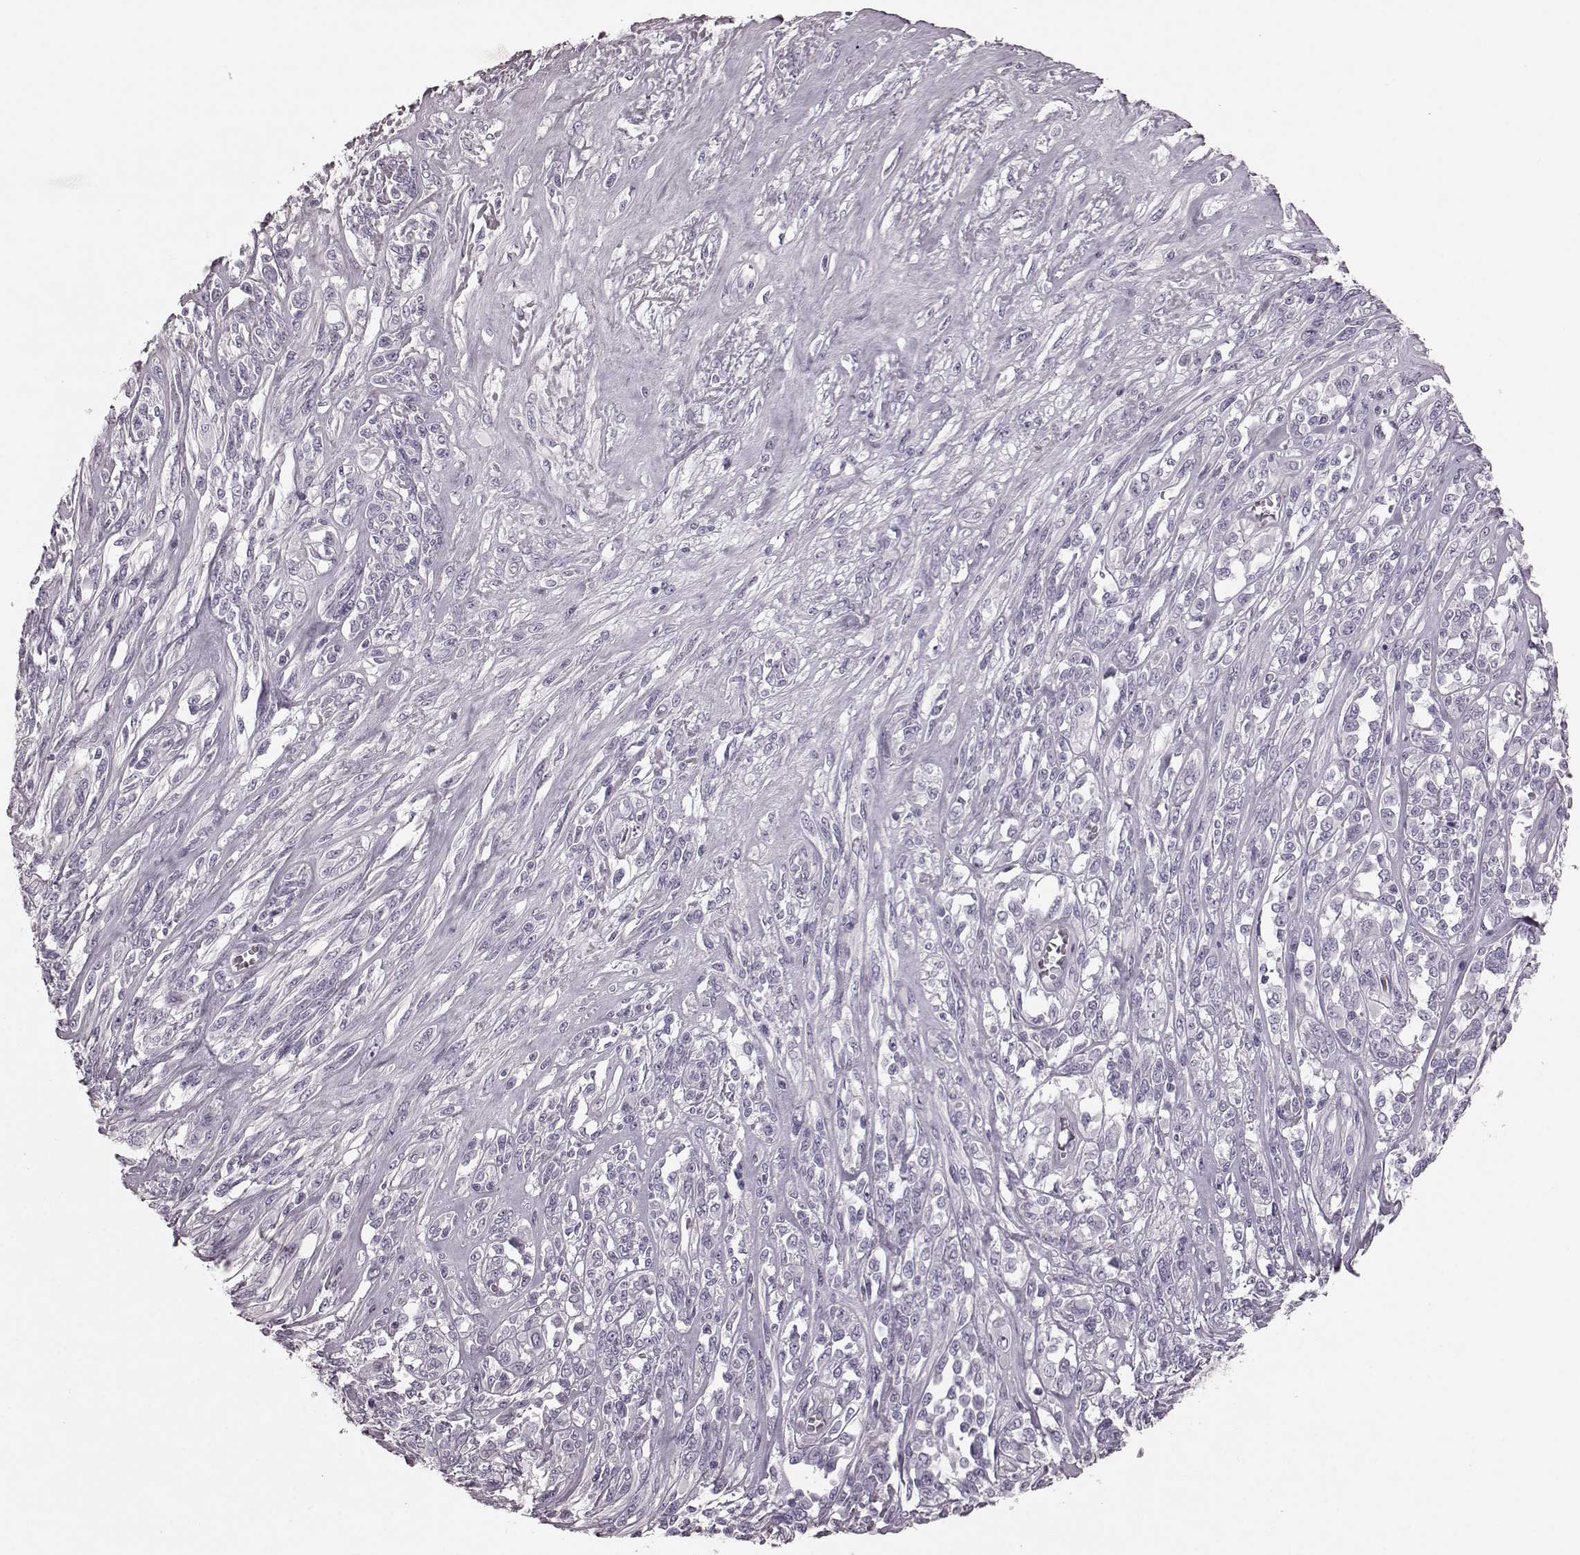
{"staining": {"intensity": "negative", "quantity": "none", "location": "none"}, "tissue": "melanoma", "cell_type": "Tumor cells", "image_type": "cancer", "snomed": [{"axis": "morphology", "description": "Malignant melanoma, NOS"}, {"axis": "topography", "description": "Skin"}], "caption": "Immunohistochemistry of human malignant melanoma reveals no positivity in tumor cells. (Stains: DAB IHC with hematoxylin counter stain, Microscopy: brightfield microscopy at high magnification).", "gene": "TRPM1", "patient": {"sex": "female", "age": 91}}